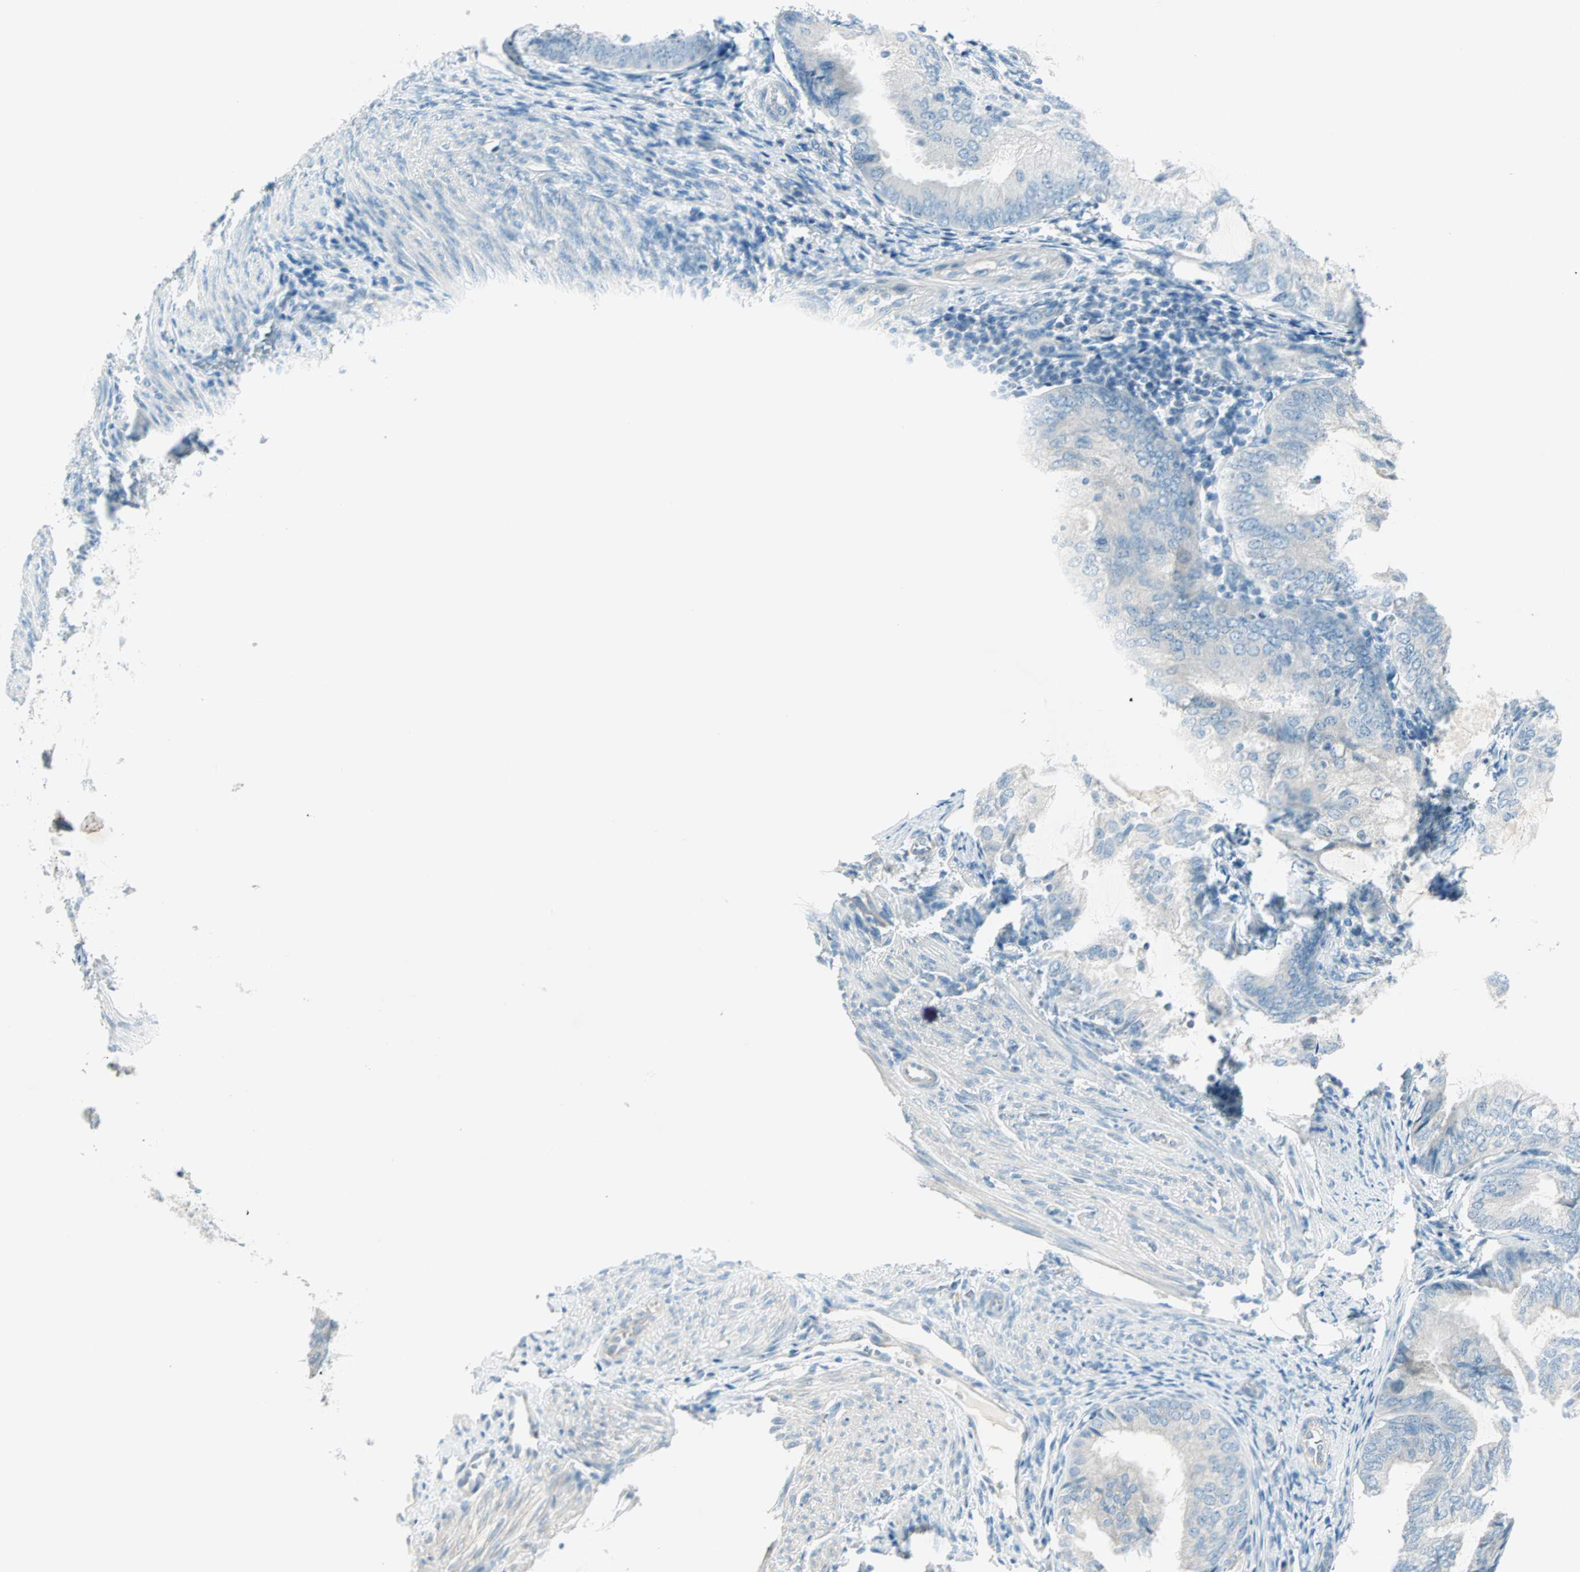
{"staining": {"intensity": "negative", "quantity": "none", "location": "none"}, "tissue": "endometrial cancer", "cell_type": "Tumor cells", "image_type": "cancer", "snomed": [{"axis": "morphology", "description": "Adenocarcinoma, NOS"}, {"axis": "topography", "description": "Endometrium"}], "caption": "Immunohistochemical staining of human endometrial cancer exhibits no significant staining in tumor cells. The staining was performed using DAB (3,3'-diaminobenzidine) to visualize the protein expression in brown, while the nuclei were stained in blue with hematoxylin (Magnification: 20x).", "gene": "SULT1C2", "patient": {"sex": "female", "age": 81}}